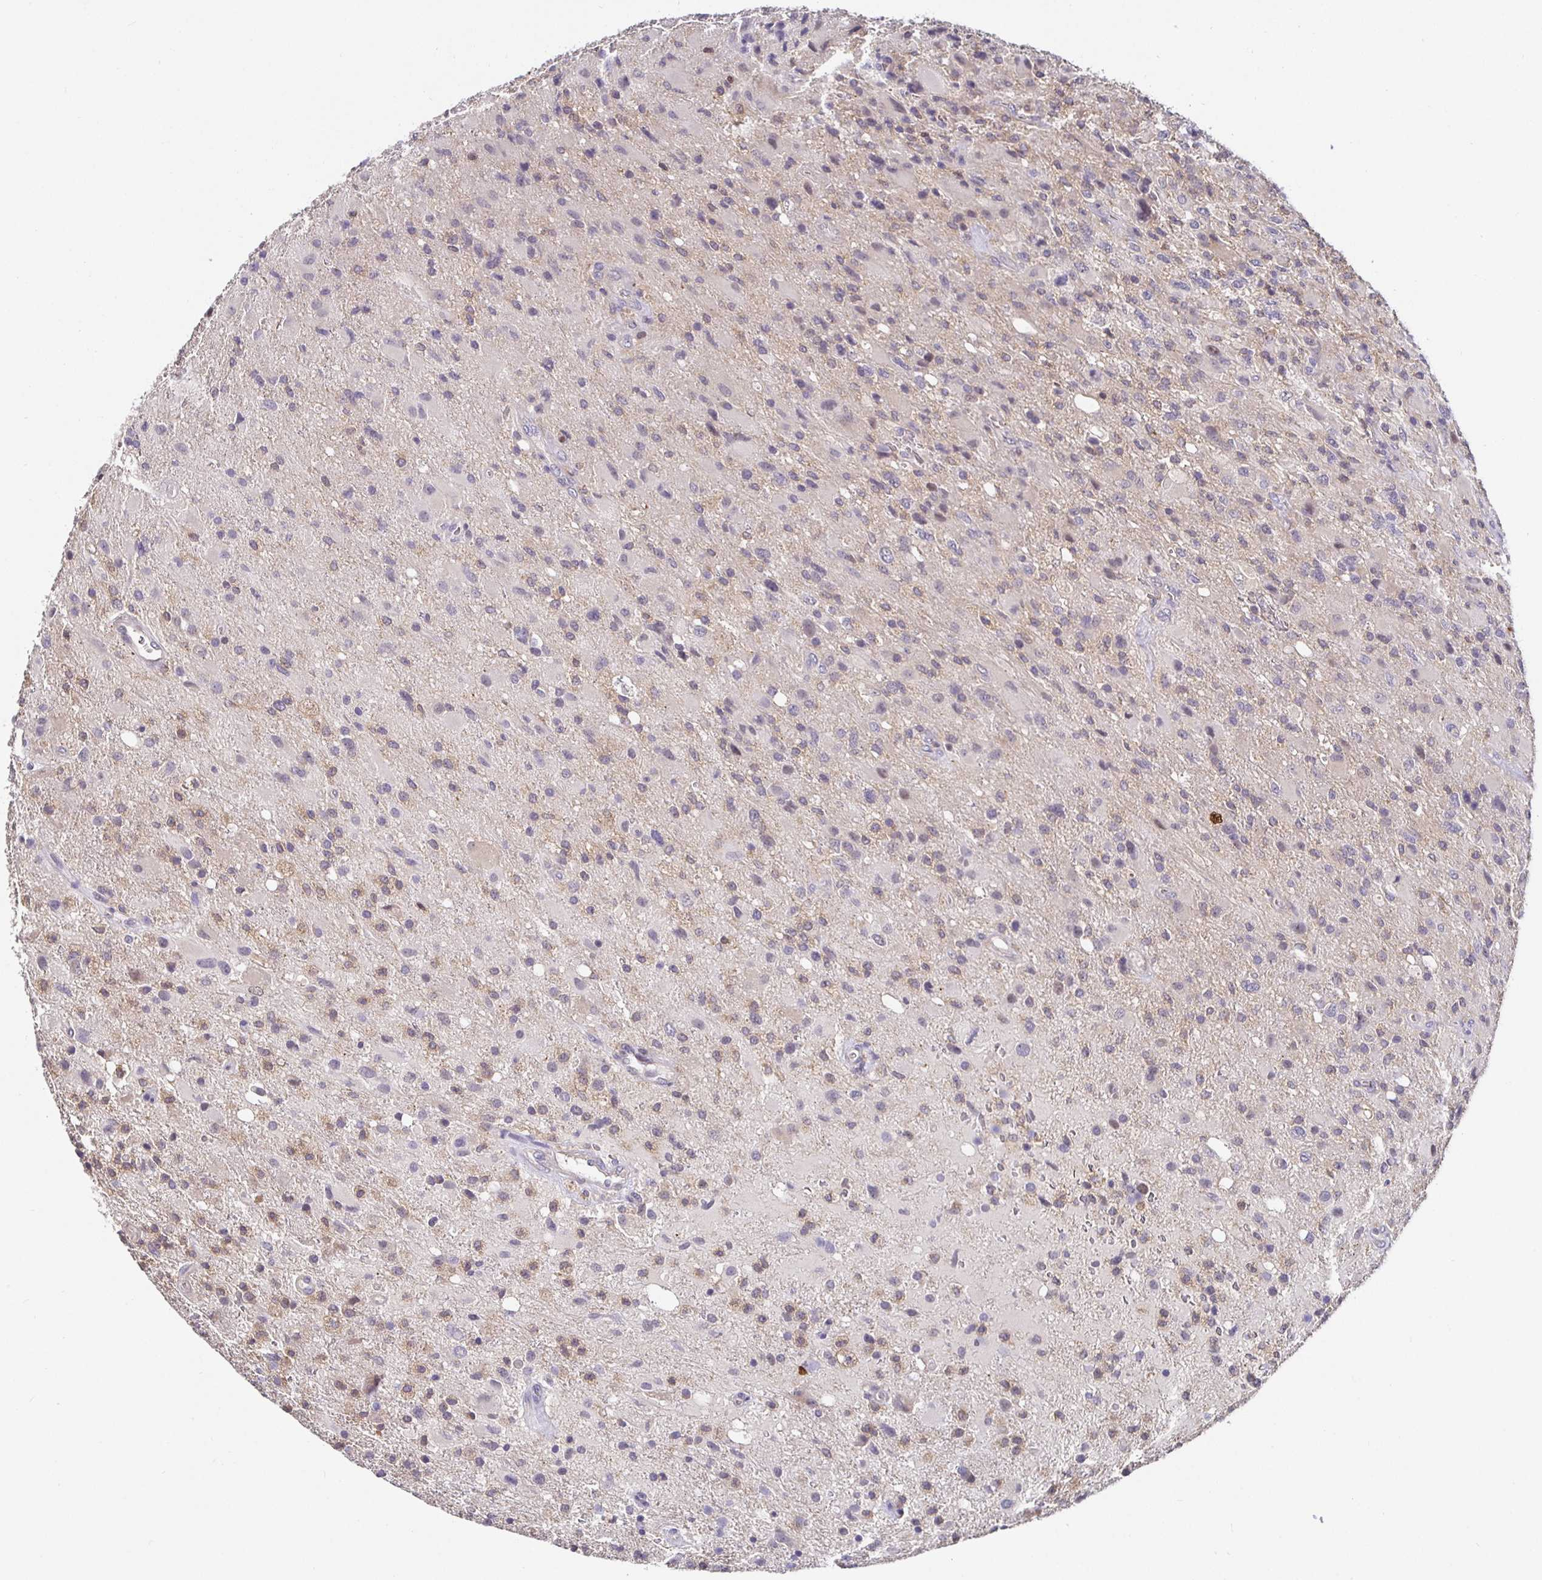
{"staining": {"intensity": "negative", "quantity": "none", "location": "none"}, "tissue": "glioma", "cell_type": "Tumor cells", "image_type": "cancer", "snomed": [{"axis": "morphology", "description": "Glioma, malignant, High grade"}, {"axis": "topography", "description": "Brain"}], "caption": "DAB (3,3'-diaminobenzidine) immunohistochemical staining of human glioma displays no significant staining in tumor cells.", "gene": "SATB1", "patient": {"sex": "male", "age": 53}}